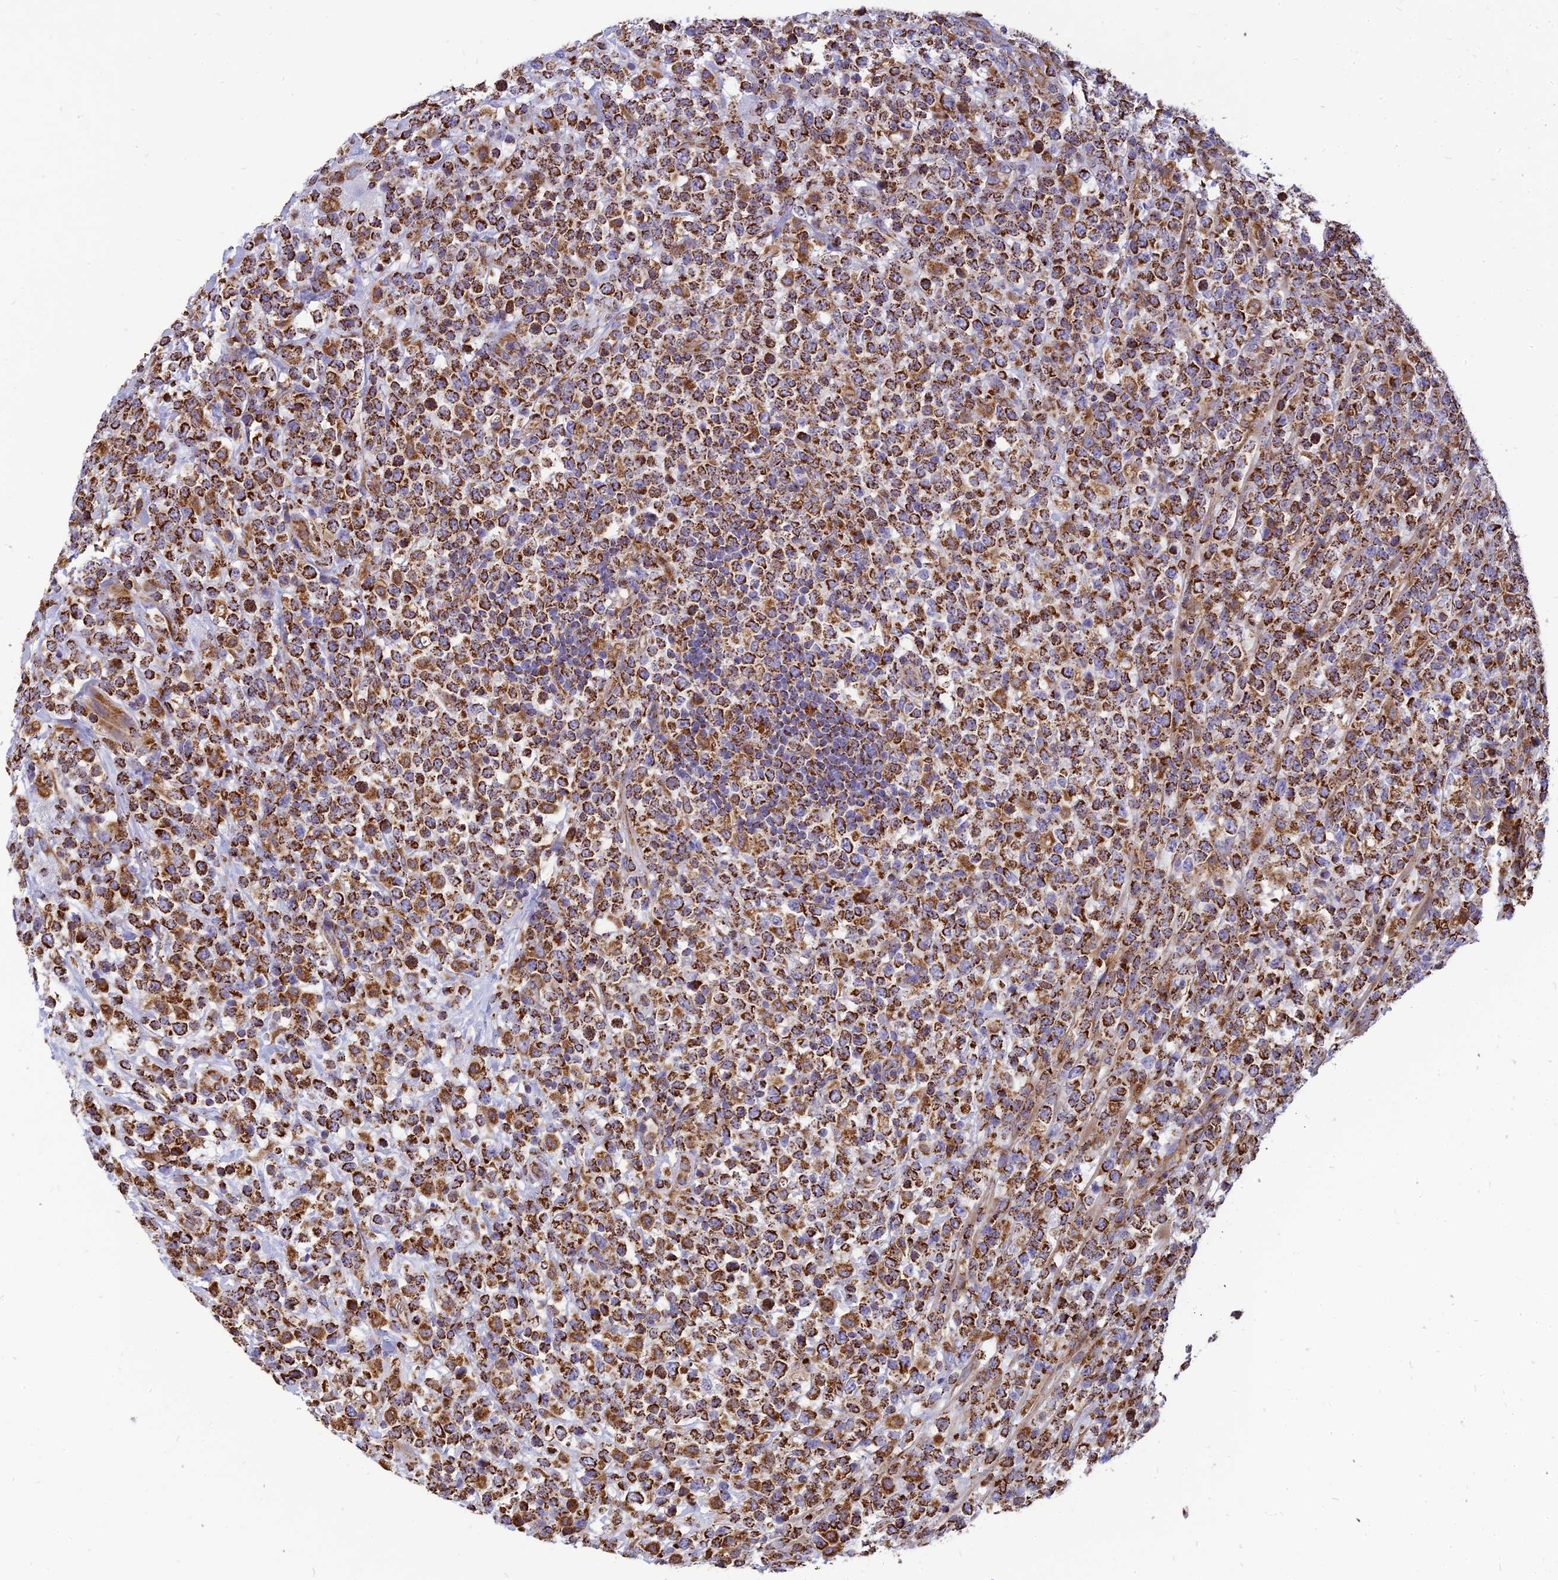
{"staining": {"intensity": "strong", "quantity": ">75%", "location": "cytoplasmic/membranous"}, "tissue": "lymphoma", "cell_type": "Tumor cells", "image_type": "cancer", "snomed": [{"axis": "morphology", "description": "Malignant lymphoma, non-Hodgkin's type, High grade"}, {"axis": "topography", "description": "Colon"}], "caption": "This is an image of IHC staining of high-grade malignant lymphoma, non-Hodgkin's type, which shows strong staining in the cytoplasmic/membranous of tumor cells.", "gene": "THUMPD2", "patient": {"sex": "female", "age": 53}}